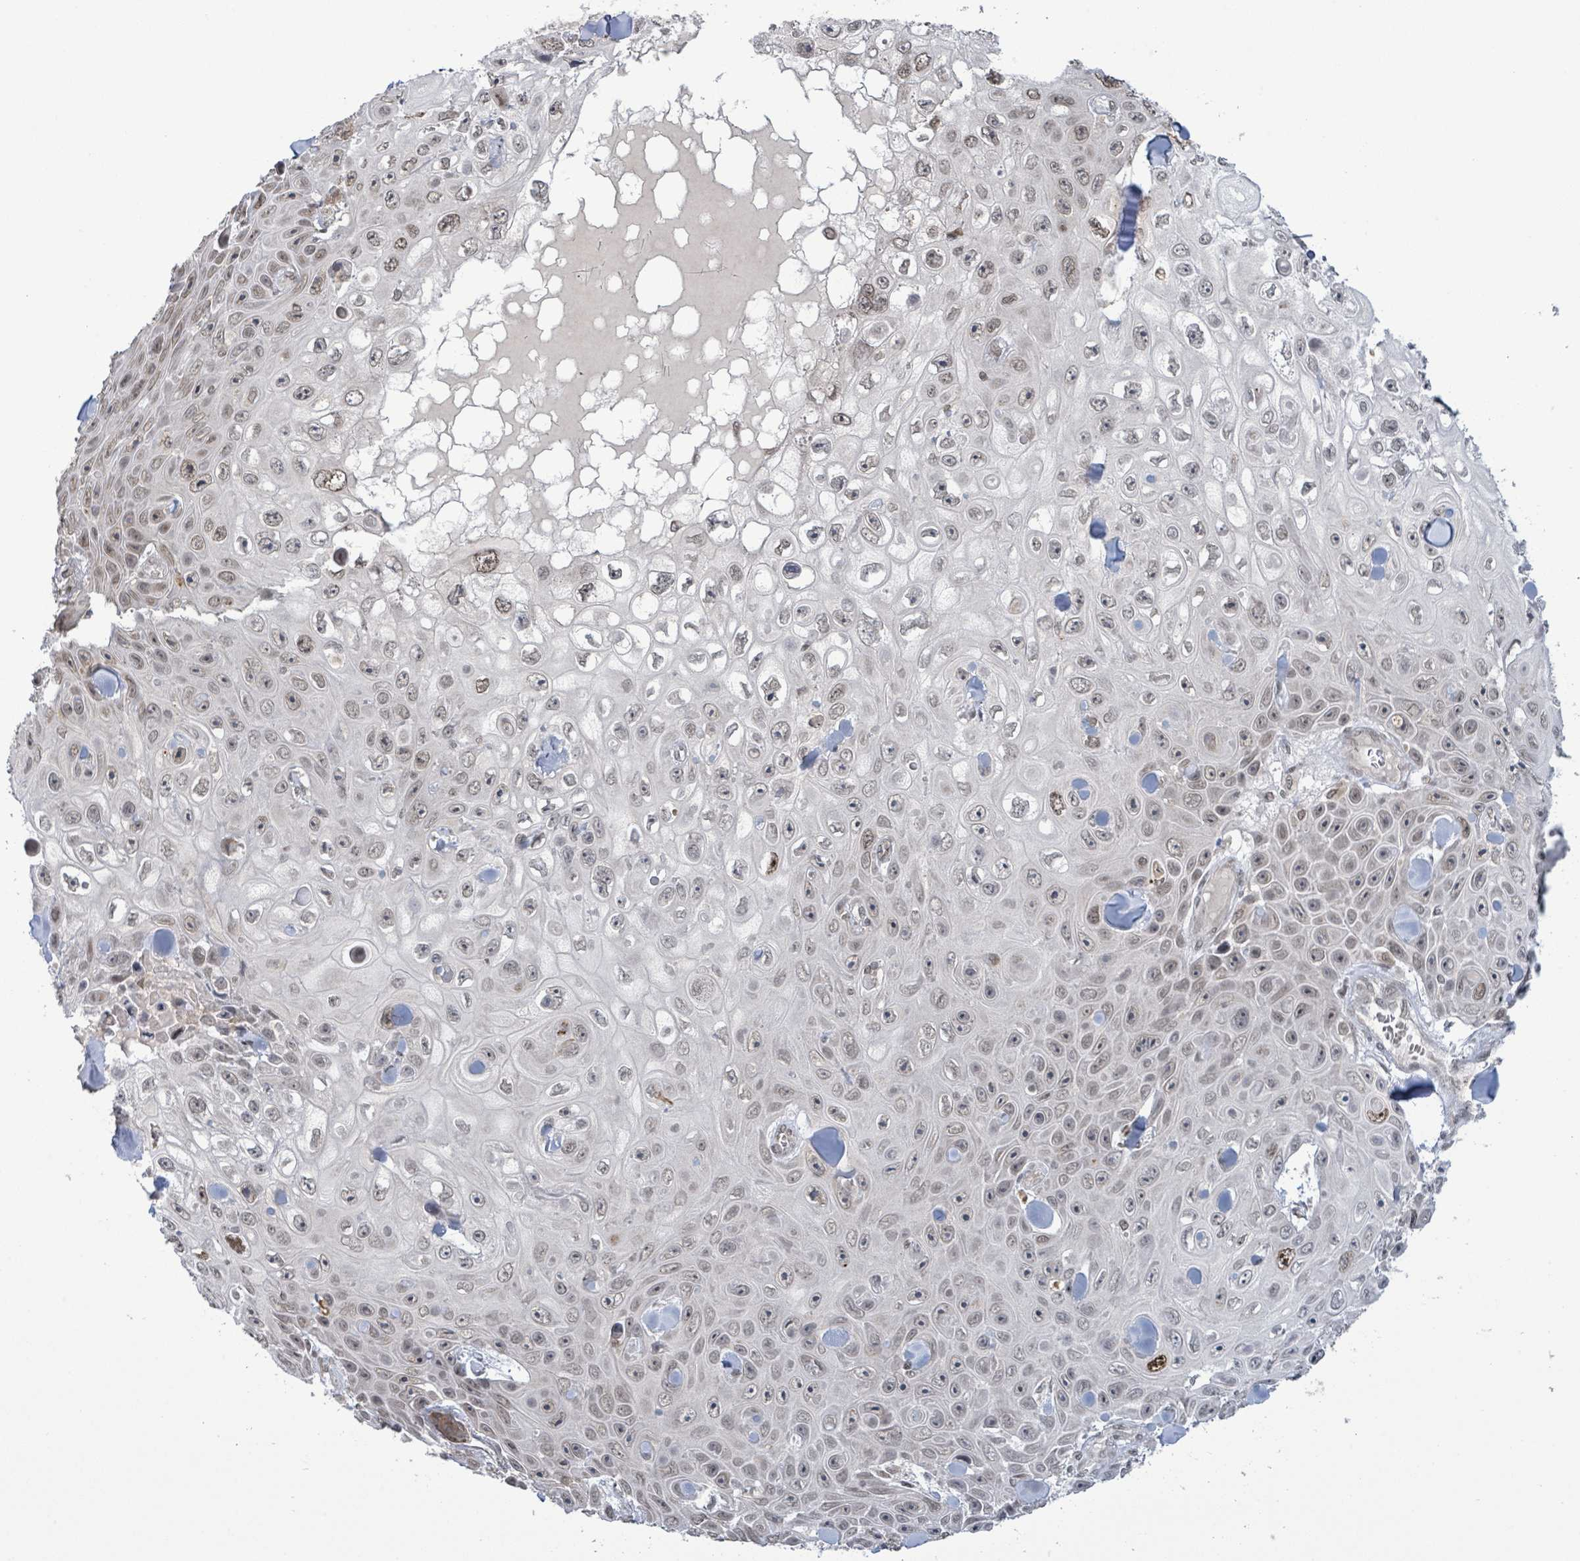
{"staining": {"intensity": "weak", "quantity": "25%-75%", "location": "nuclear"}, "tissue": "skin cancer", "cell_type": "Tumor cells", "image_type": "cancer", "snomed": [{"axis": "morphology", "description": "Squamous cell carcinoma, NOS"}, {"axis": "topography", "description": "Skin"}], "caption": "Immunohistochemistry (DAB (3,3'-diaminobenzidine)) staining of skin cancer displays weak nuclear protein positivity in approximately 25%-75% of tumor cells.", "gene": "SBF2", "patient": {"sex": "male", "age": 82}}